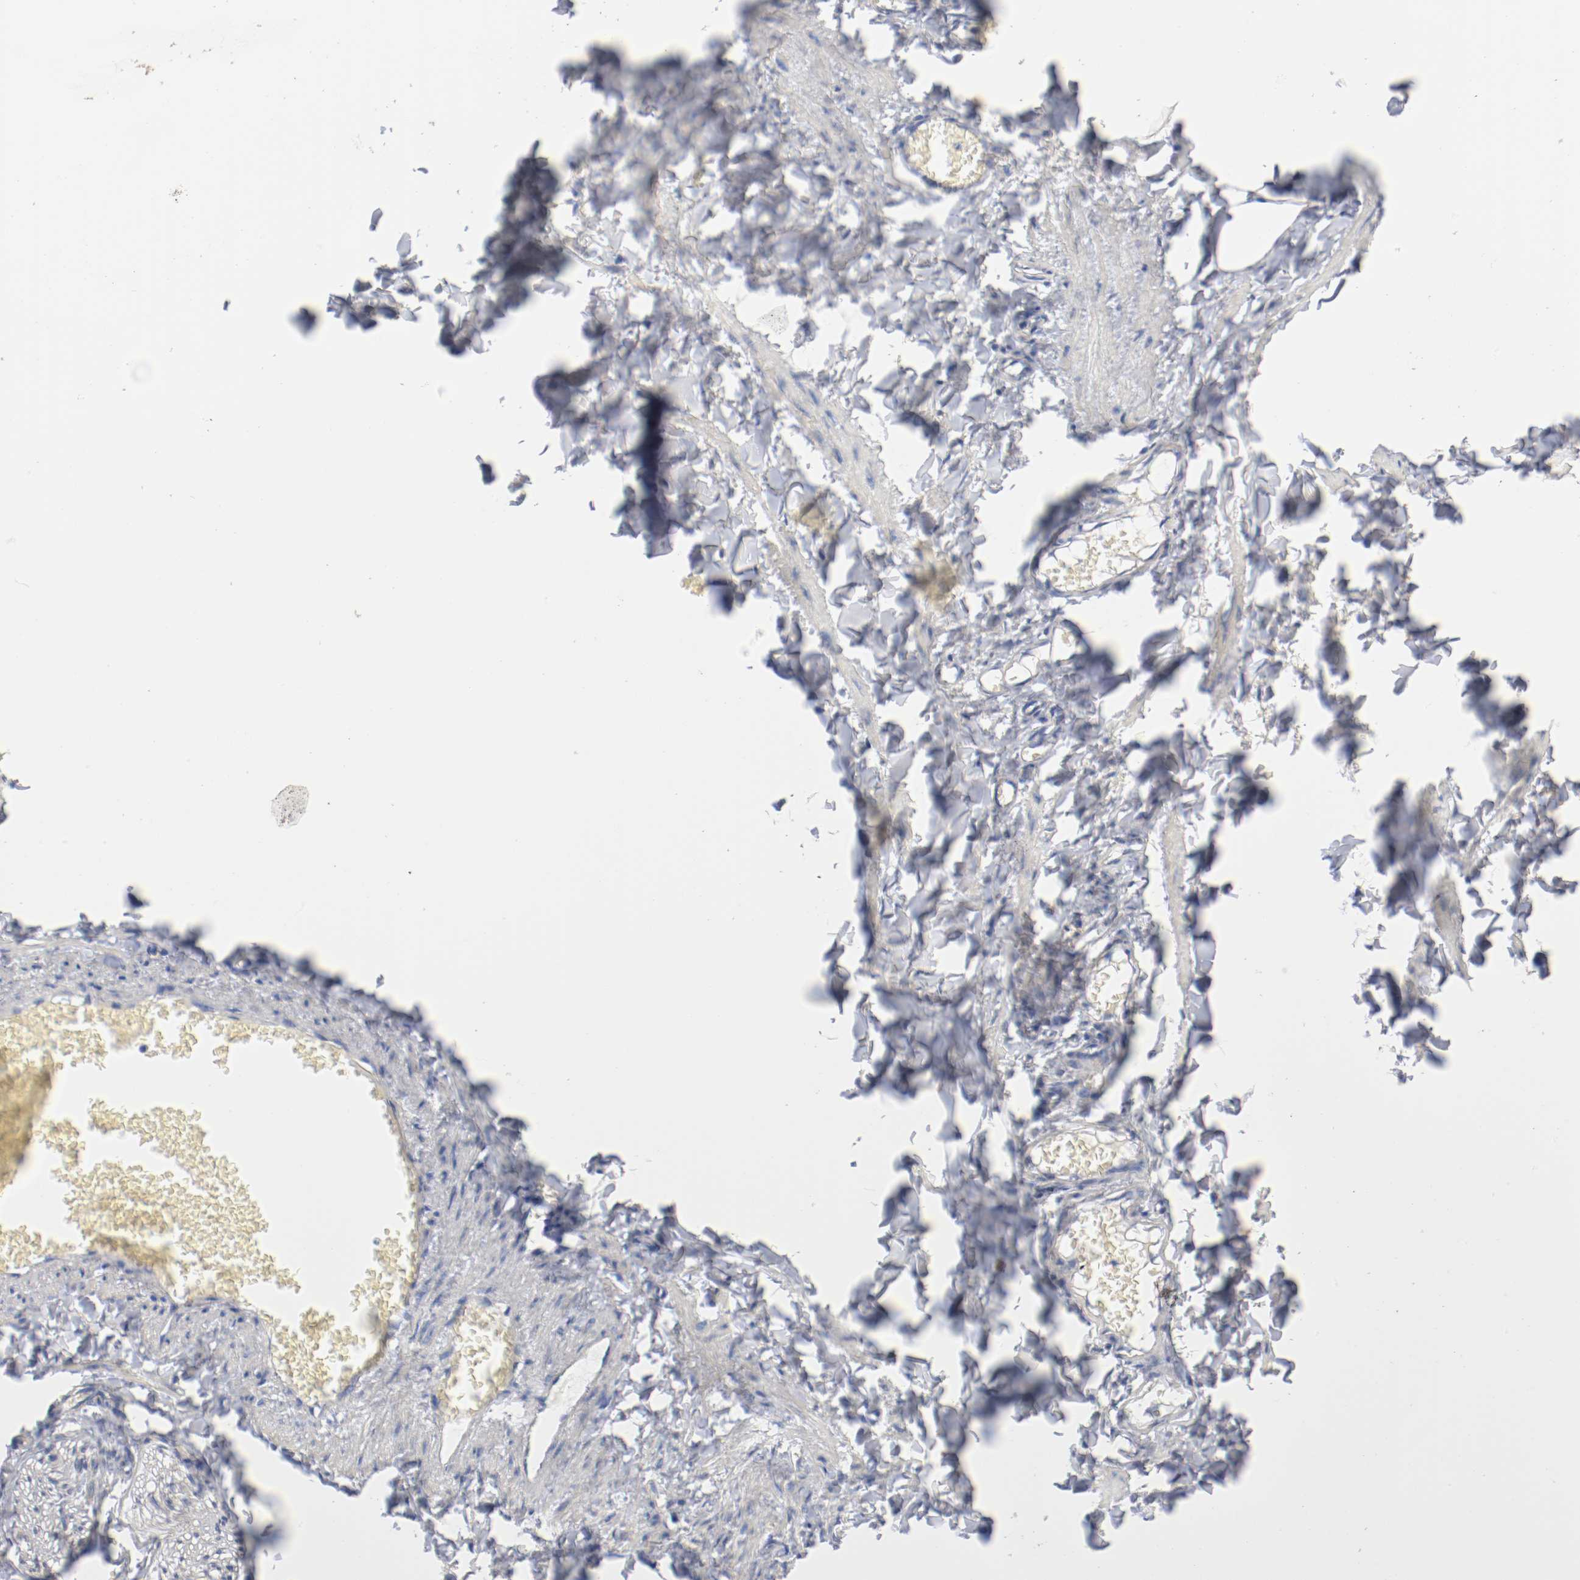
{"staining": {"intensity": "negative", "quantity": "none", "location": "none"}, "tissue": "adipose tissue", "cell_type": "Adipocytes", "image_type": "normal", "snomed": [{"axis": "morphology", "description": "Normal tissue, NOS"}, {"axis": "topography", "description": "Vascular tissue"}], "caption": "This micrograph is of benign adipose tissue stained with IHC to label a protein in brown with the nuclei are counter-stained blue. There is no expression in adipocytes.", "gene": "ARHGEF6", "patient": {"sex": "male", "age": 41}}